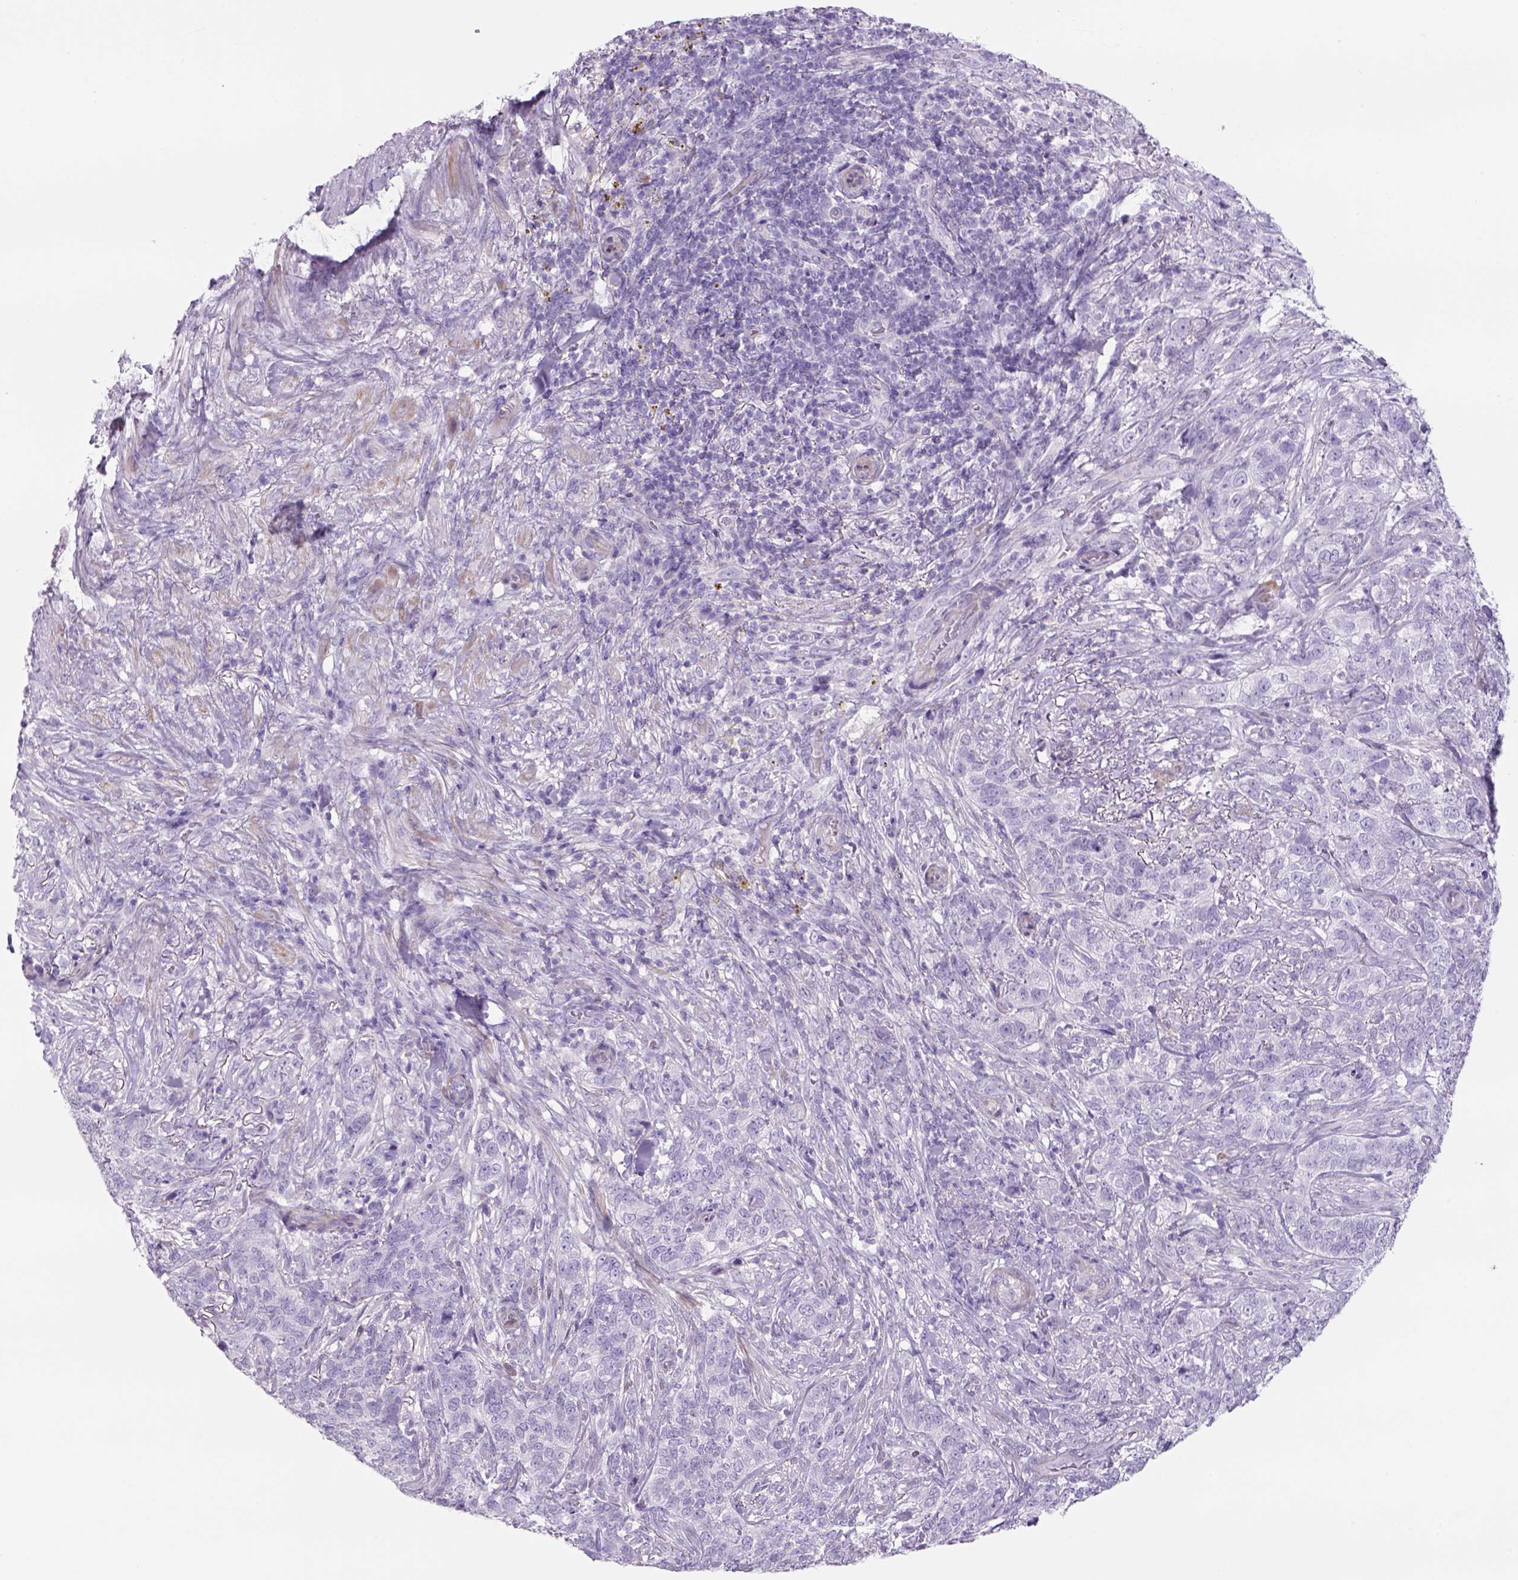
{"staining": {"intensity": "negative", "quantity": "none", "location": "none"}, "tissue": "skin cancer", "cell_type": "Tumor cells", "image_type": "cancer", "snomed": [{"axis": "morphology", "description": "Basal cell carcinoma"}, {"axis": "topography", "description": "Skin"}], "caption": "The micrograph shows no staining of tumor cells in basal cell carcinoma (skin).", "gene": "TENM4", "patient": {"sex": "female", "age": 69}}